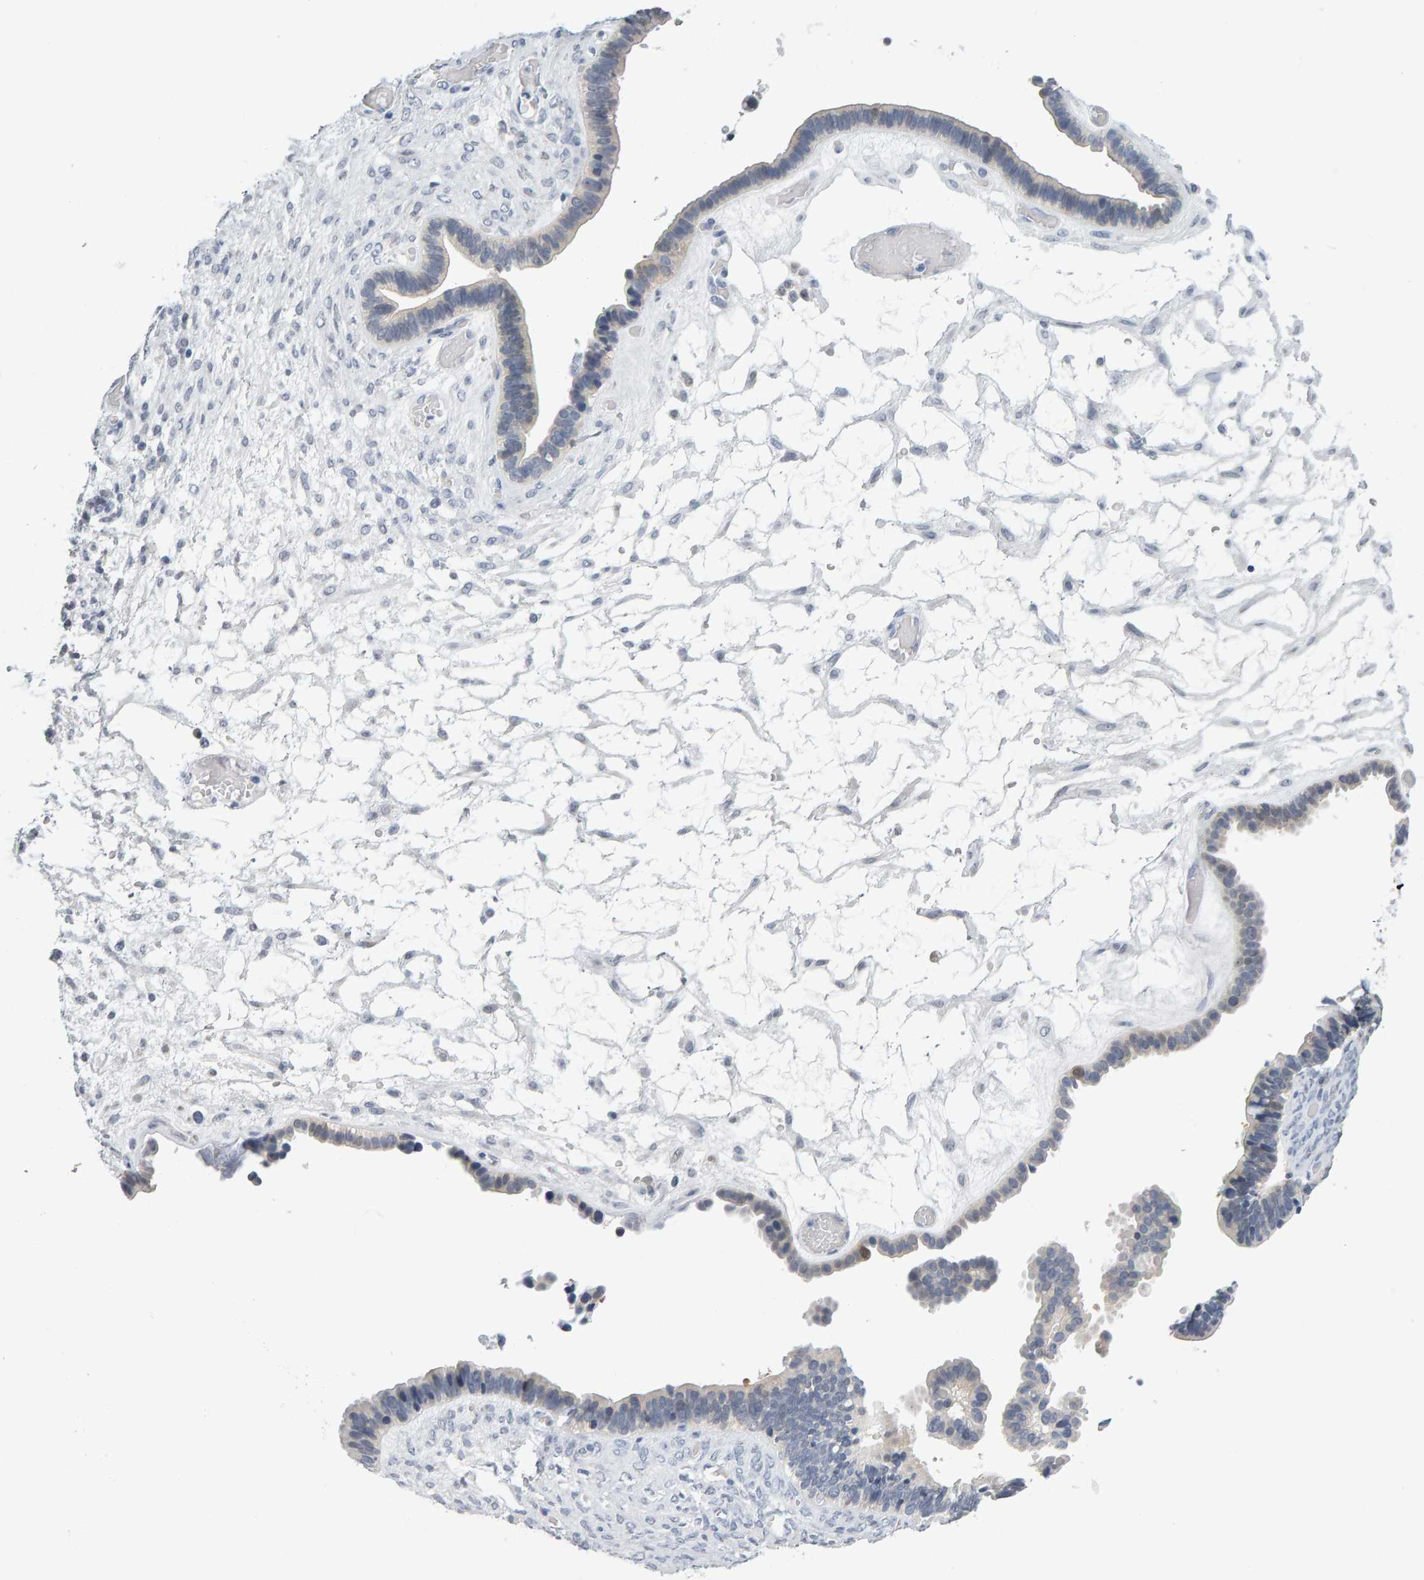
{"staining": {"intensity": "negative", "quantity": "none", "location": "none"}, "tissue": "ovarian cancer", "cell_type": "Tumor cells", "image_type": "cancer", "snomed": [{"axis": "morphology", "description": "Cystadenocarcinoma, serous, NOS"}, {"axis": "topography", "description": "Ovary"}], "caption": "This histopathology image is of ovarian cancer (serous cystadenocarcinoma) stained with immunohistochemistry (IHC) to label a protein in brown with the nuclei are counter-stained blue. There is no staining in tumor cells. (Brightfield microscopy of DAB (3,3'-diaminobenzidine) immunohistochemistry at high magnification).", "gene": "CTH", "patient": {"sex": "female", "age": 56}}